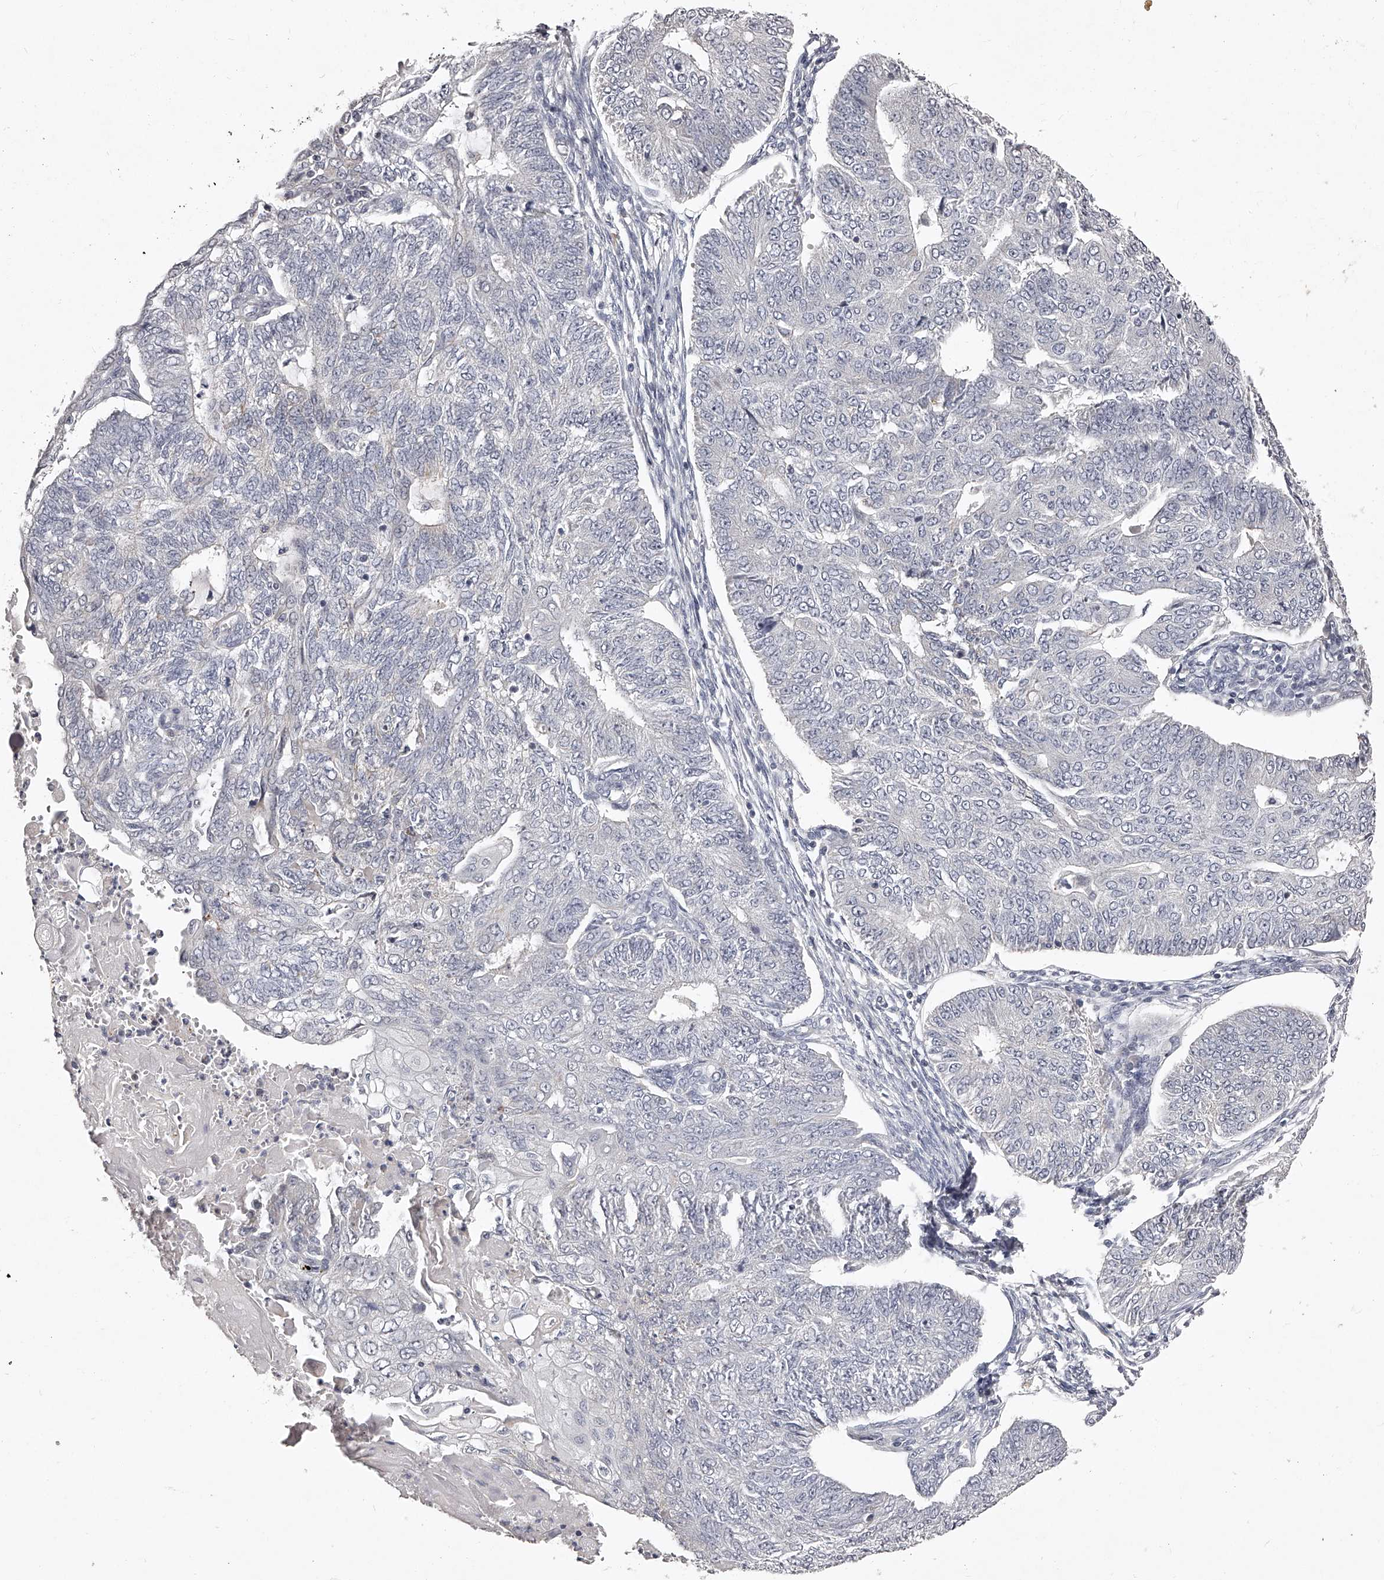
{"staining": {"intensity": "negative", "quantity": "none", "location": "none"}, "tissue": "endometrial cancer", "cell_type": "Tumor cells", "image_type": "cancer", "snomed": [{"axis": "morphology", "description": "Adenocarcinoma, NOS"}, {"axis": "topography", "description": "Endometrium"}], "caption": "The immunohistochemistry (IHC) micrograph has no significant expression in tumor cells of endometrial cancer (adenocarcinoma) tissue.", "gene": "NT5DC1", "patient": {"sex": "female", "age": 32}}